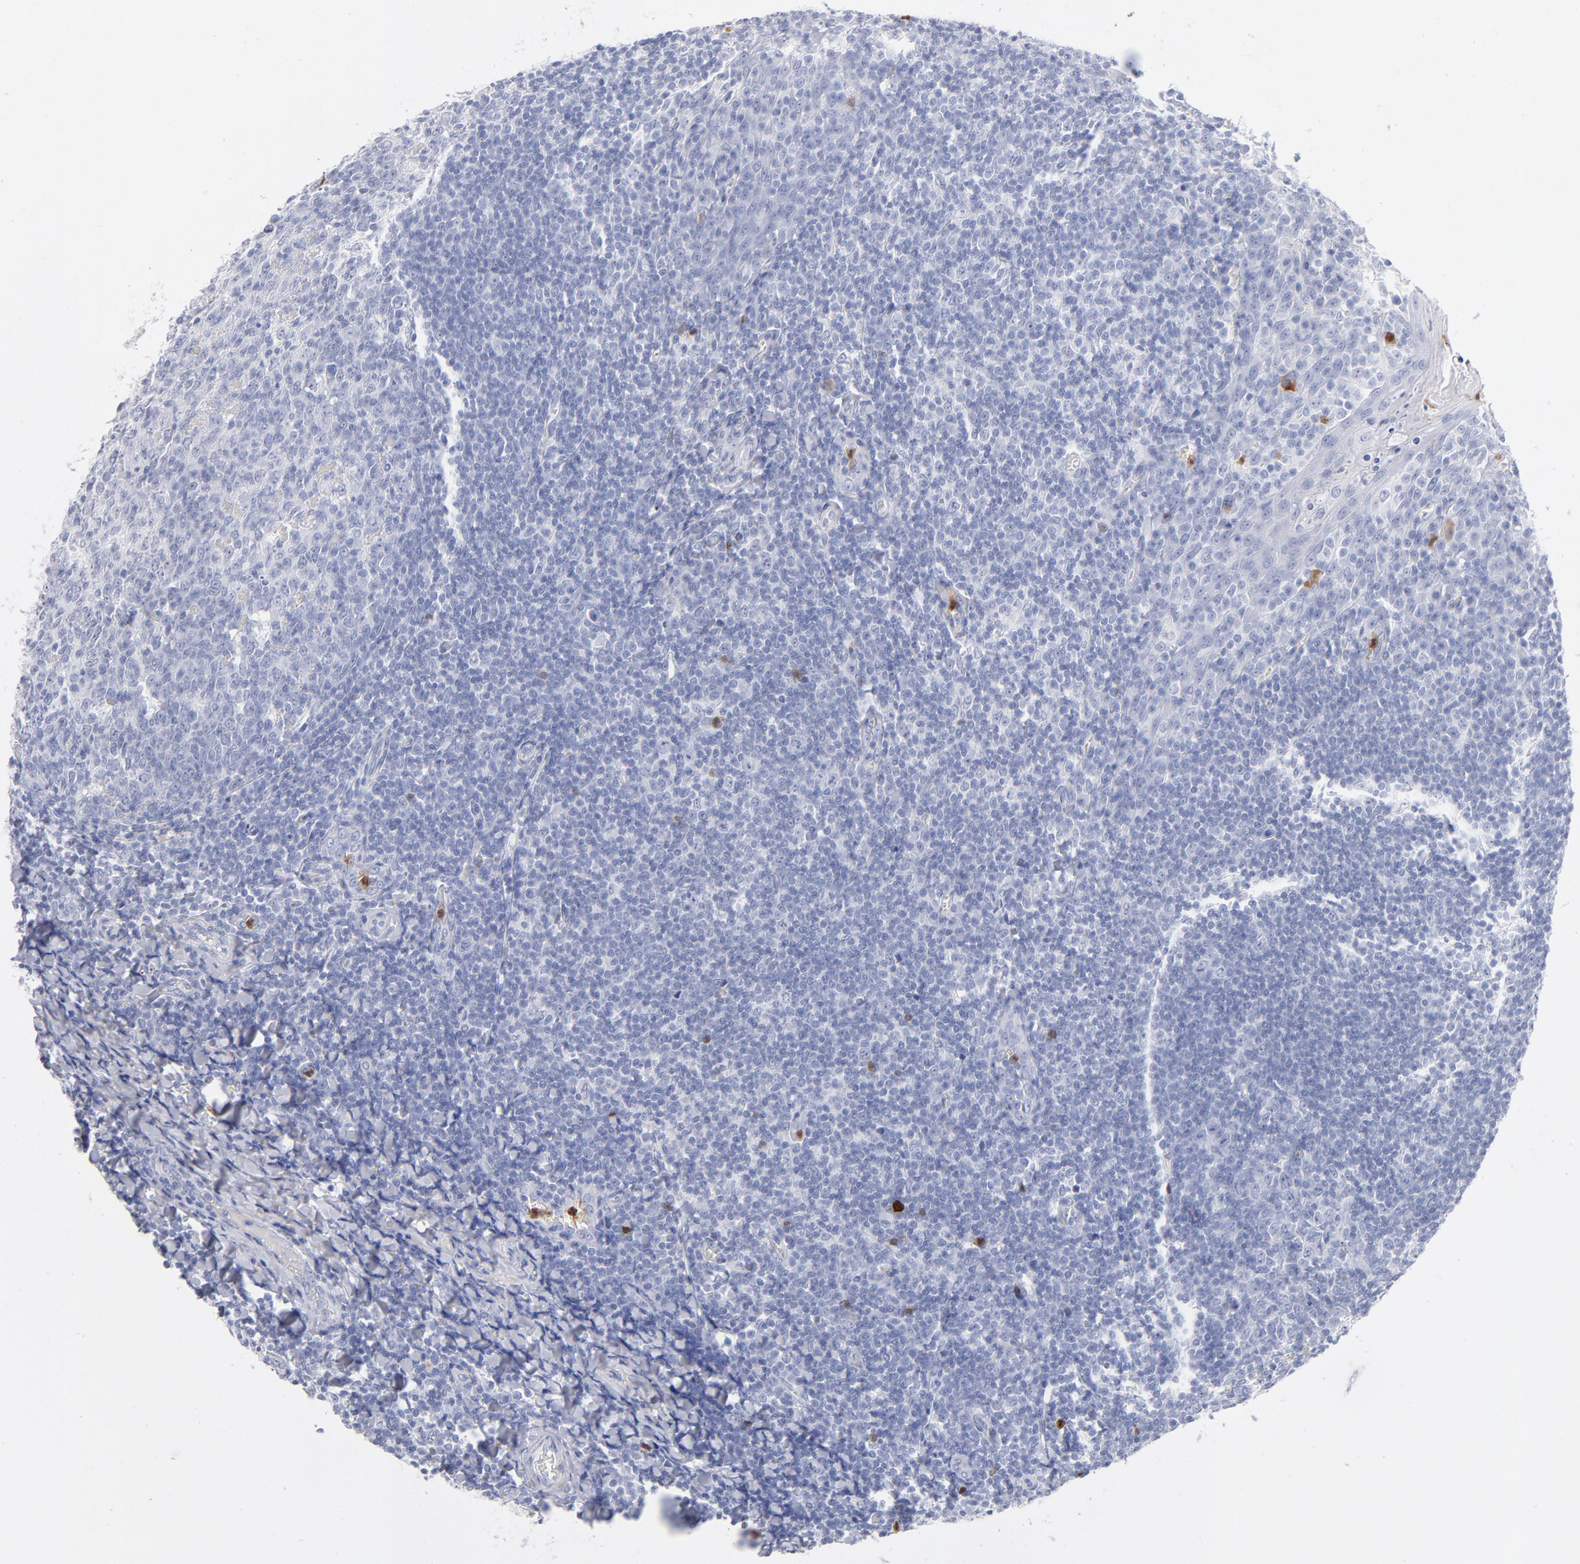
{"staining": {"intensity": "negative", "quantity": "none", "location": "none"}, "tissue": "tonsil", "cell_type": "Germinal center cells", "image_type": "normal", "snomed": [{"axis": "morphology", "description": "Normal tissue, NOS"}, {"axis": "topography", "description": "Tonsil"}], "caption": "Immunohistochemistry histopathology image of normal tonsil: tonsil stained with DAB reveals no significant protein staining in germinal center cells.", "gene": "ARG1", "patient": {"sex": "male", "age": 31}}